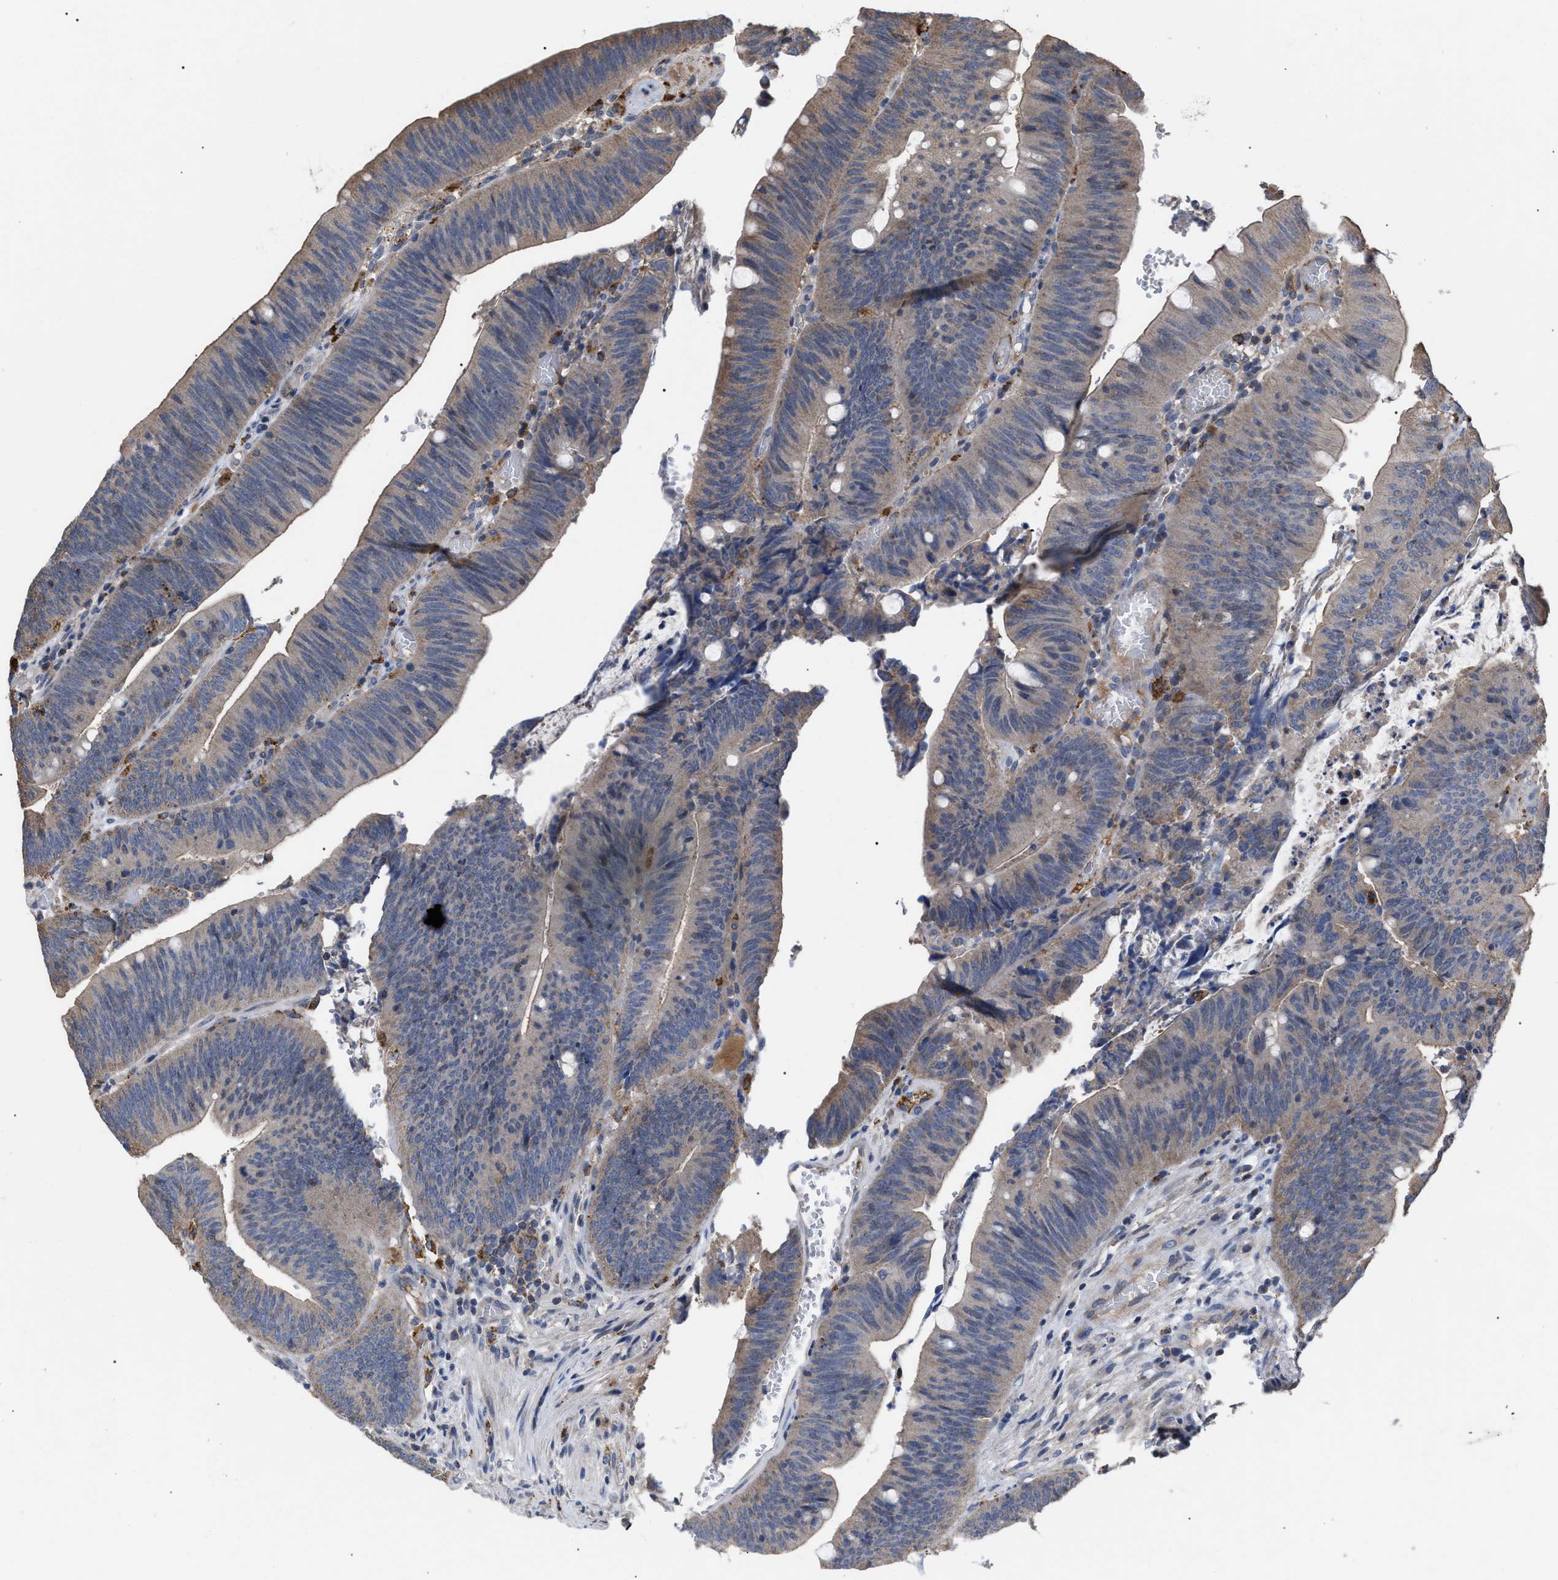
{"staining": {"intensity": "weak", "quantity": ">75%", "location": "cytoplasmic/membranous"}, "tissue": "colorectal cancer", "cell_type": "Tumor cells", "image_type": "cancer", "snomed": [{"axis": "morphology", "description": "Normal tissue, NOS"}, {"axis": "morphology", "description": "Adenocarcinoma, NOS"}, {"axis": "topography", "description": "Rectum"}], "caption": "Human colorectal cancer stained for a protein (brown) exhibits weak cytoplasmic/membranous positive positivity in approximately >75% of tumor cells.", "gene": "FAM171A2", "patient": {"sex": "female", "age": 66}}